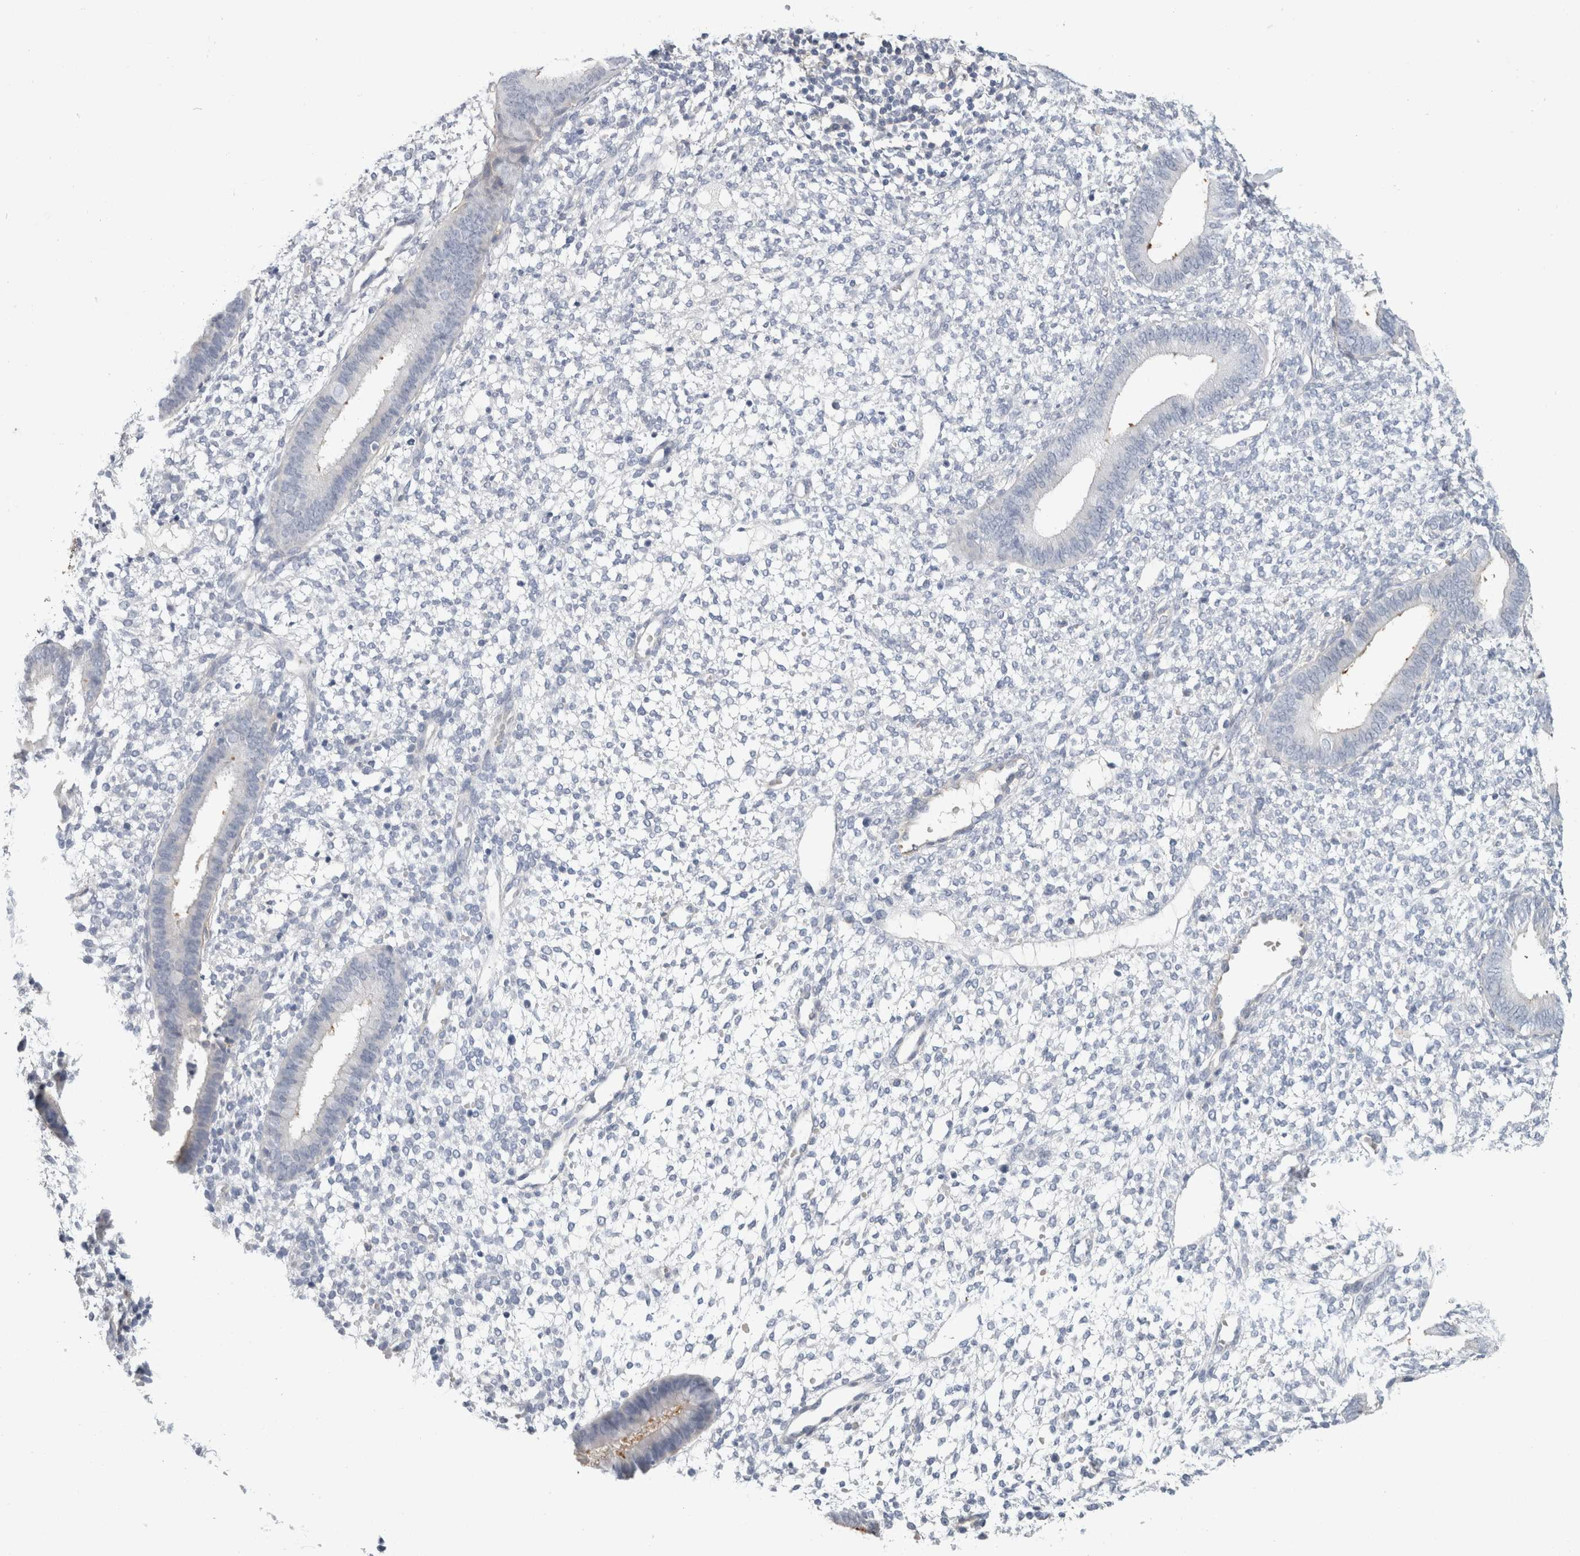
{"staining": {"intensity": "negative", "quantity": "none", "location": "none"}, "tissue": "endometrium", "cell_type": "Cells in endometrial stroma", "image_type": "normal", "snomed": [{"axis": "morphology", "description": "Normal tissue, NOS"}, {"axis": "topography", "description": "Endometrium"}], "caption": "Immunohistochemistry (IHC) photomicrograph of normal human endometrium stained for a protein (brown), which demonstrates no expression in cells in endometrial stroma. (DAB (3,3'-diaminobenzidine) IHC visualized using brightfield microscopy, high magnification).", "gene": "CD55", "patient": {"sex": "female", "age": 46}}